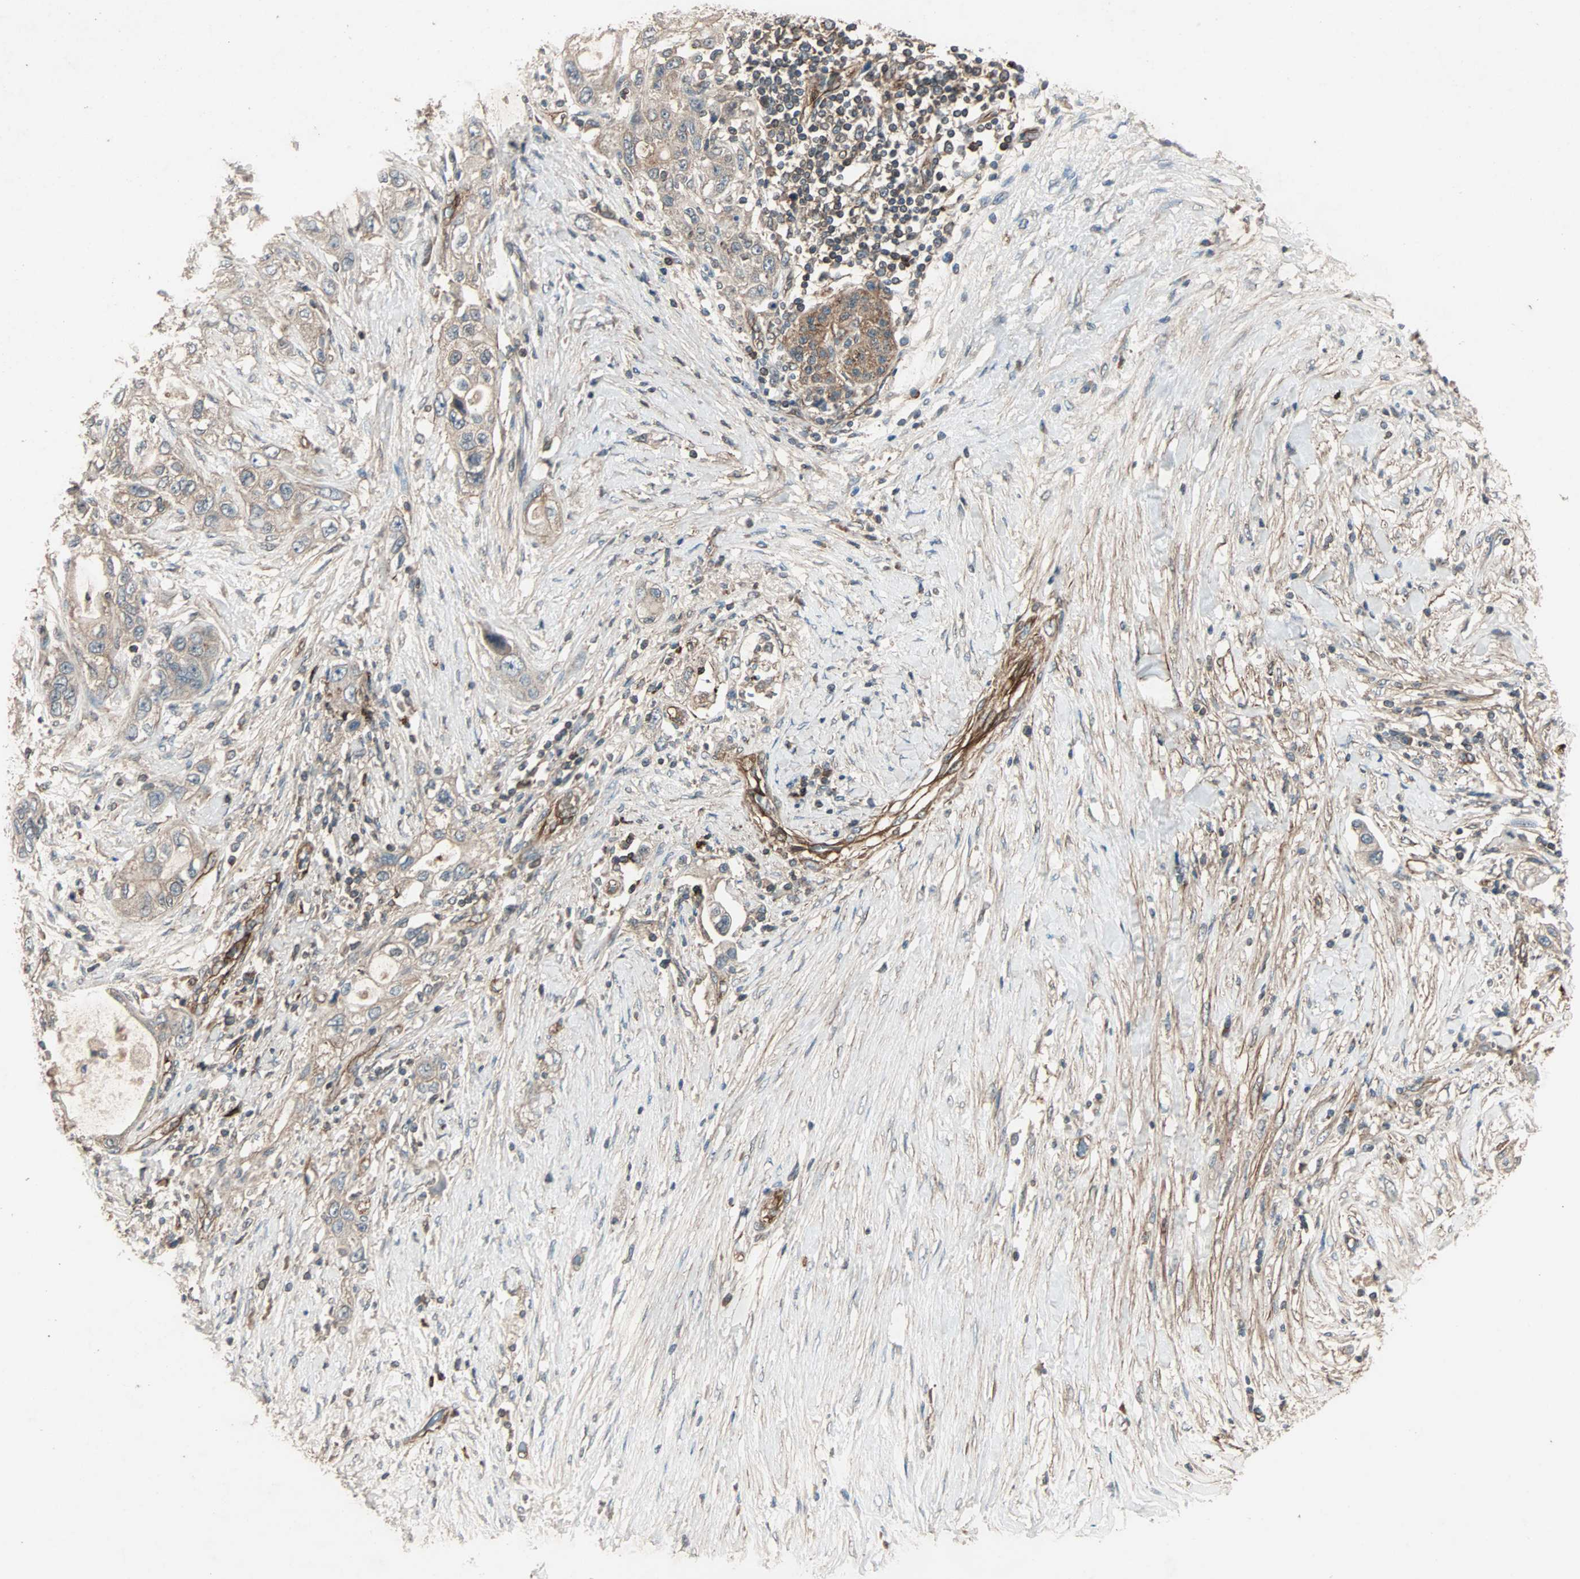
{"staining": {"intensity": "weak", "quantity": "25%-75%", "location": "cytoplasmic/membranous"}, "tissue": "pancreatic cancer", "cell_type": "Tumor cells", "image_type": "cancer", "snomed": [{"axis": "morphology", "description": "Adenocarcinoma, NOS"}, {"axis": "topography", "description": "Pancreas"}], "caption": "Pancreatic cancer (adenocarcinoma) stained with a brown dye exhibits weak cytoplasmic/membranous positive positivity in approximately 25%-75% of tumor cells.", "gene": "GCK", "patient": {"sex": "female", "age": 70}}